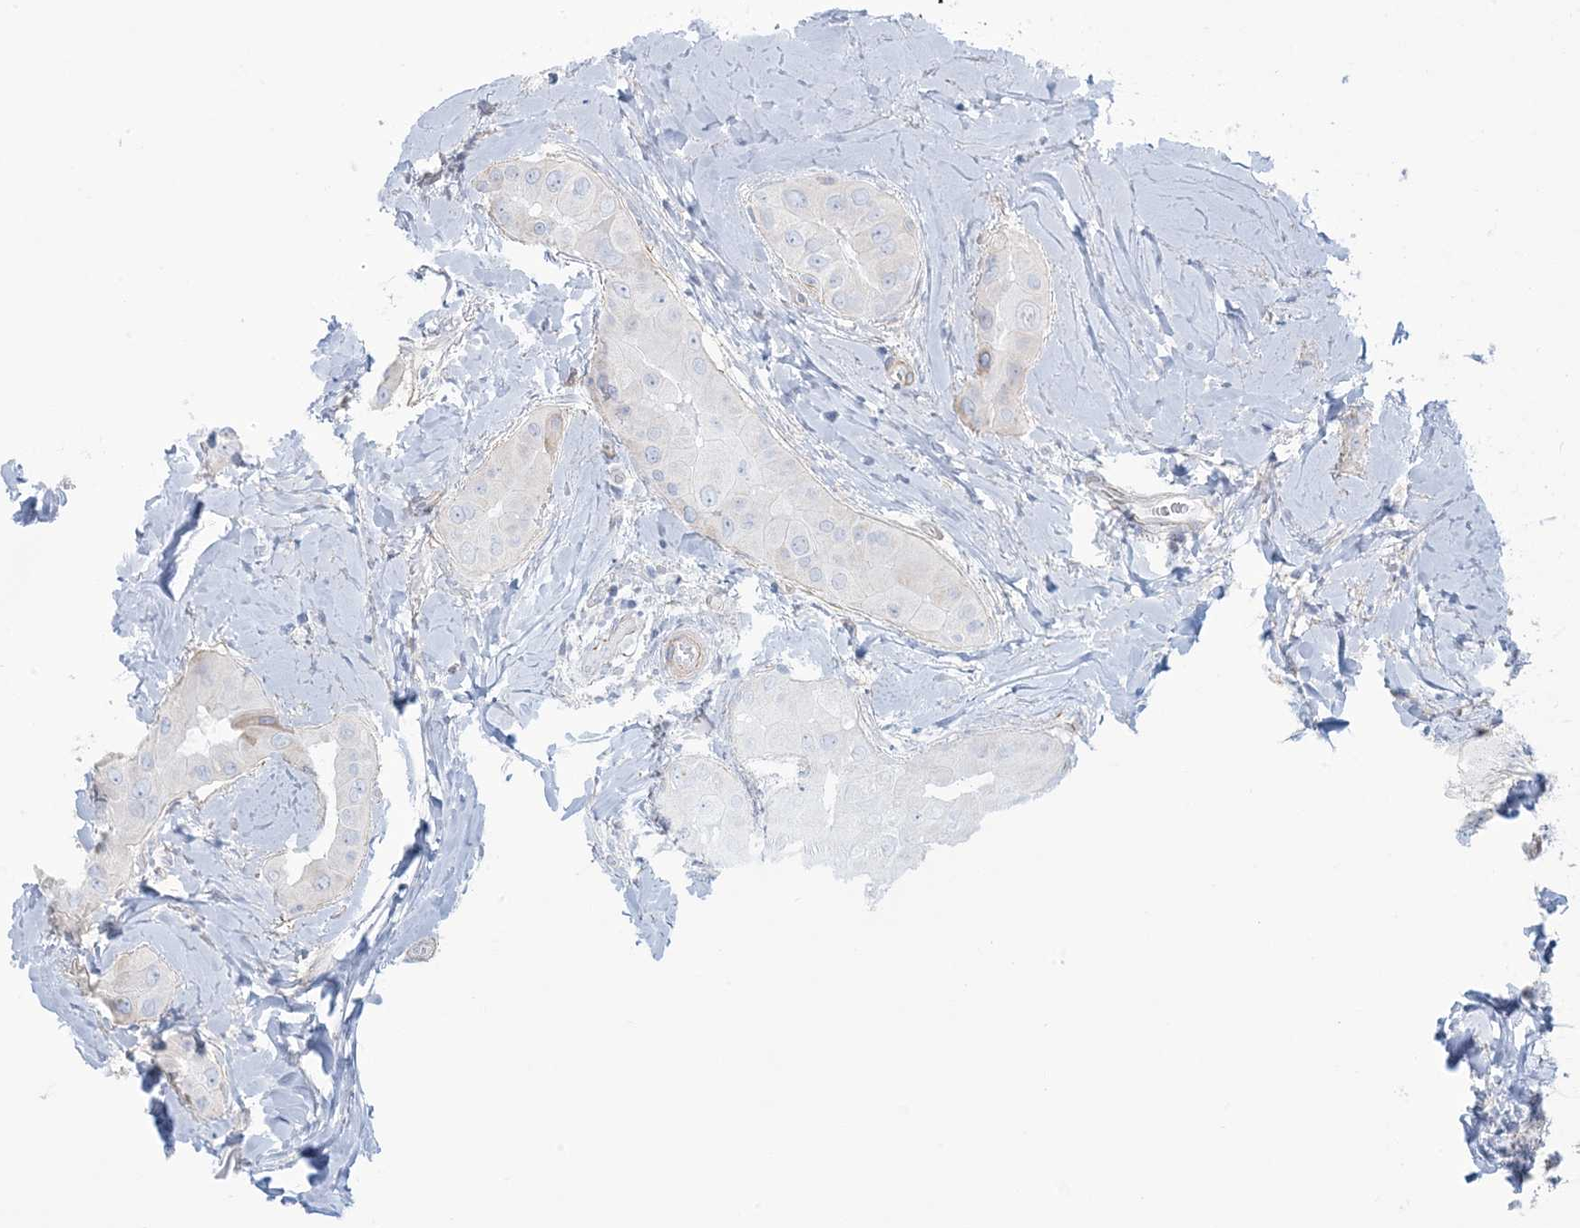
{"staining": {"intensity": "weak", "quantity": "<25%", "location": "cytoplasmic/membranous"}, "tissue": "thyroid cancer", "cell_type": "Tumor cells", "image_type": "cancer", "snomed": [{"axis": "morphology", "description": "Papillary adenocarcinoma, NOS"}, {"axis": "topography", "description": "Thyroid gland"}], "caption": "Immunohistochemical staining of human thyroid papillary adenocarcinoma exhibits no significant expression in tumor cells. (IHC, brightfield microscopy, high magnification).", "gene": "AGXT", "patient": {"sex": "male", "age": 33}}